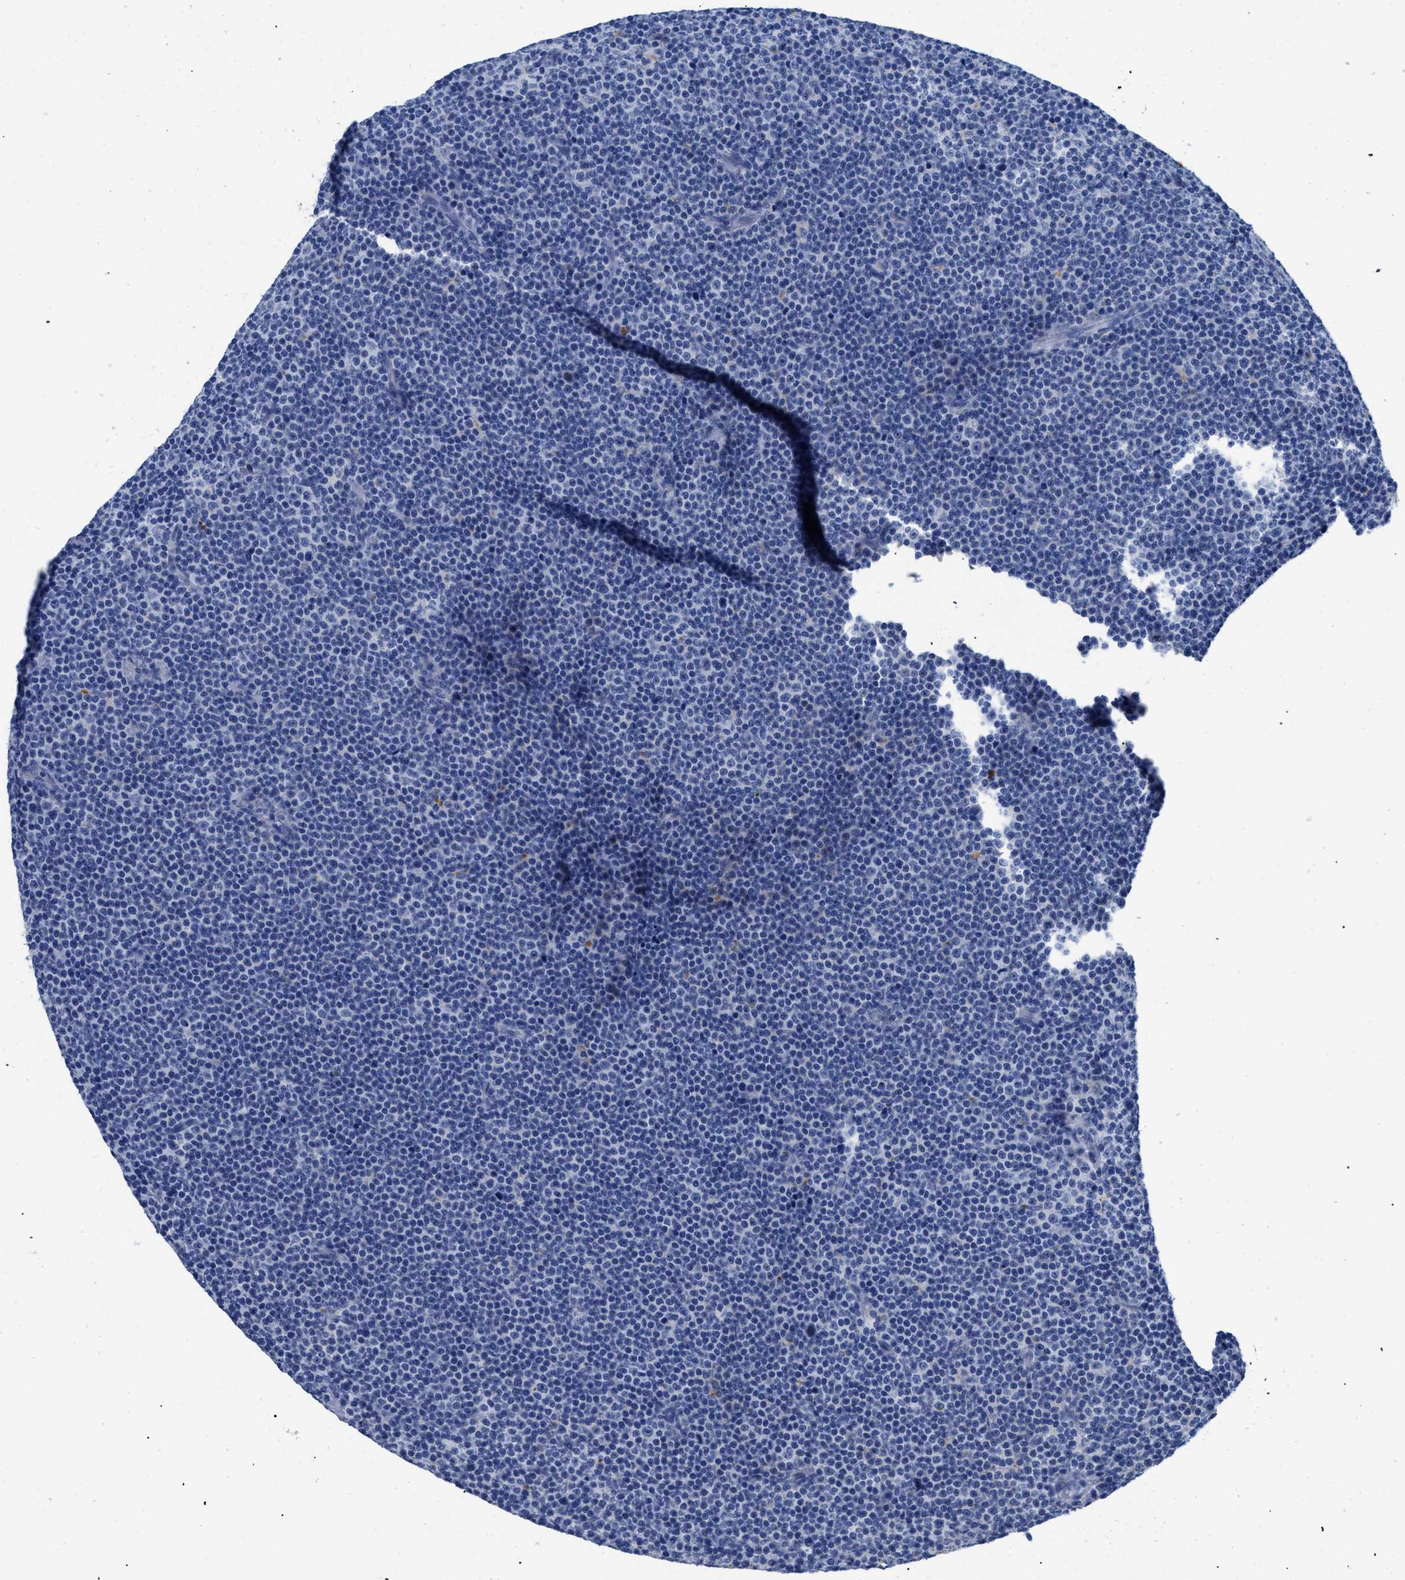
{"staining": {"intensity": "negative", "quantity": "none", "location": "none"}, "tissue": "lymphoma", "cell_type": "Tumor cells", "image_type": "cancer", "snomed": [{"axis": "morphology", "description": "Malignant lymphoma, non-Hodgkin's type, Low grade"}, {"axis": "topography", "description": "Lymph node"}], "caption": "Tumor cells are negative for protein expression in human lymphoma.", "gene": "APOBEC2", "patient": {"sex": "female", "age": 67}}